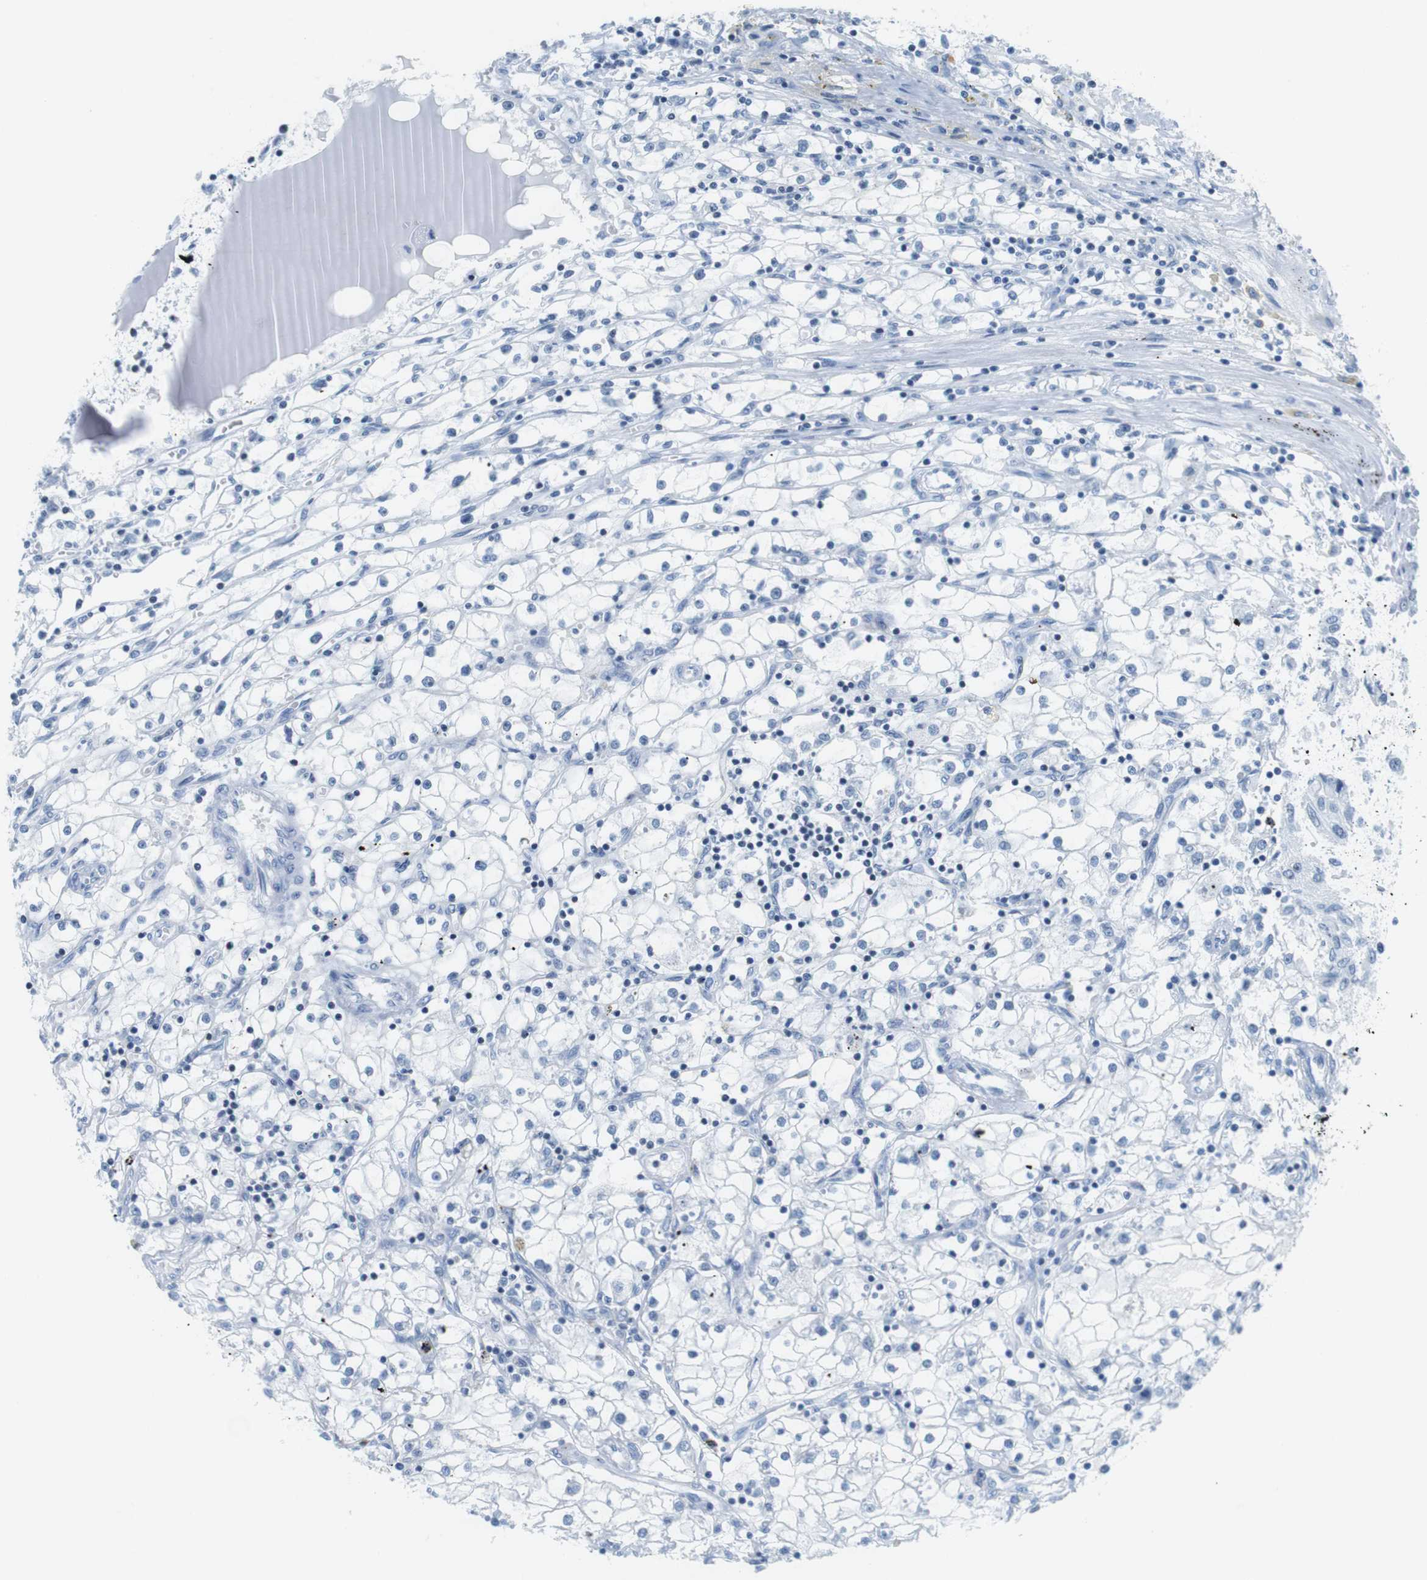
{"staining": {"intensity": "negative", "quantity": "none", "location": "none"}, "tissue": "renal cancer", "cell_type": "Tumor cells", "image_type": "cancer", "snomed": [{"axis": "morphology", "description": "Adenocarcinoma, NOS"}, {"axis": "topography", "description": "Kidney"}], "caption": "Immunohistochemical staining of renal cancer (adenocarcinoma) demonstrates no significant positivity in tumor cells. The staining was performed using DAB to visualize the protein expression in brown, while the nuclei were stained in blue with hematoxylin (Magnification: 20x).", "gene": "NIFK", "patient": {"sex": "male", "age": 56}}